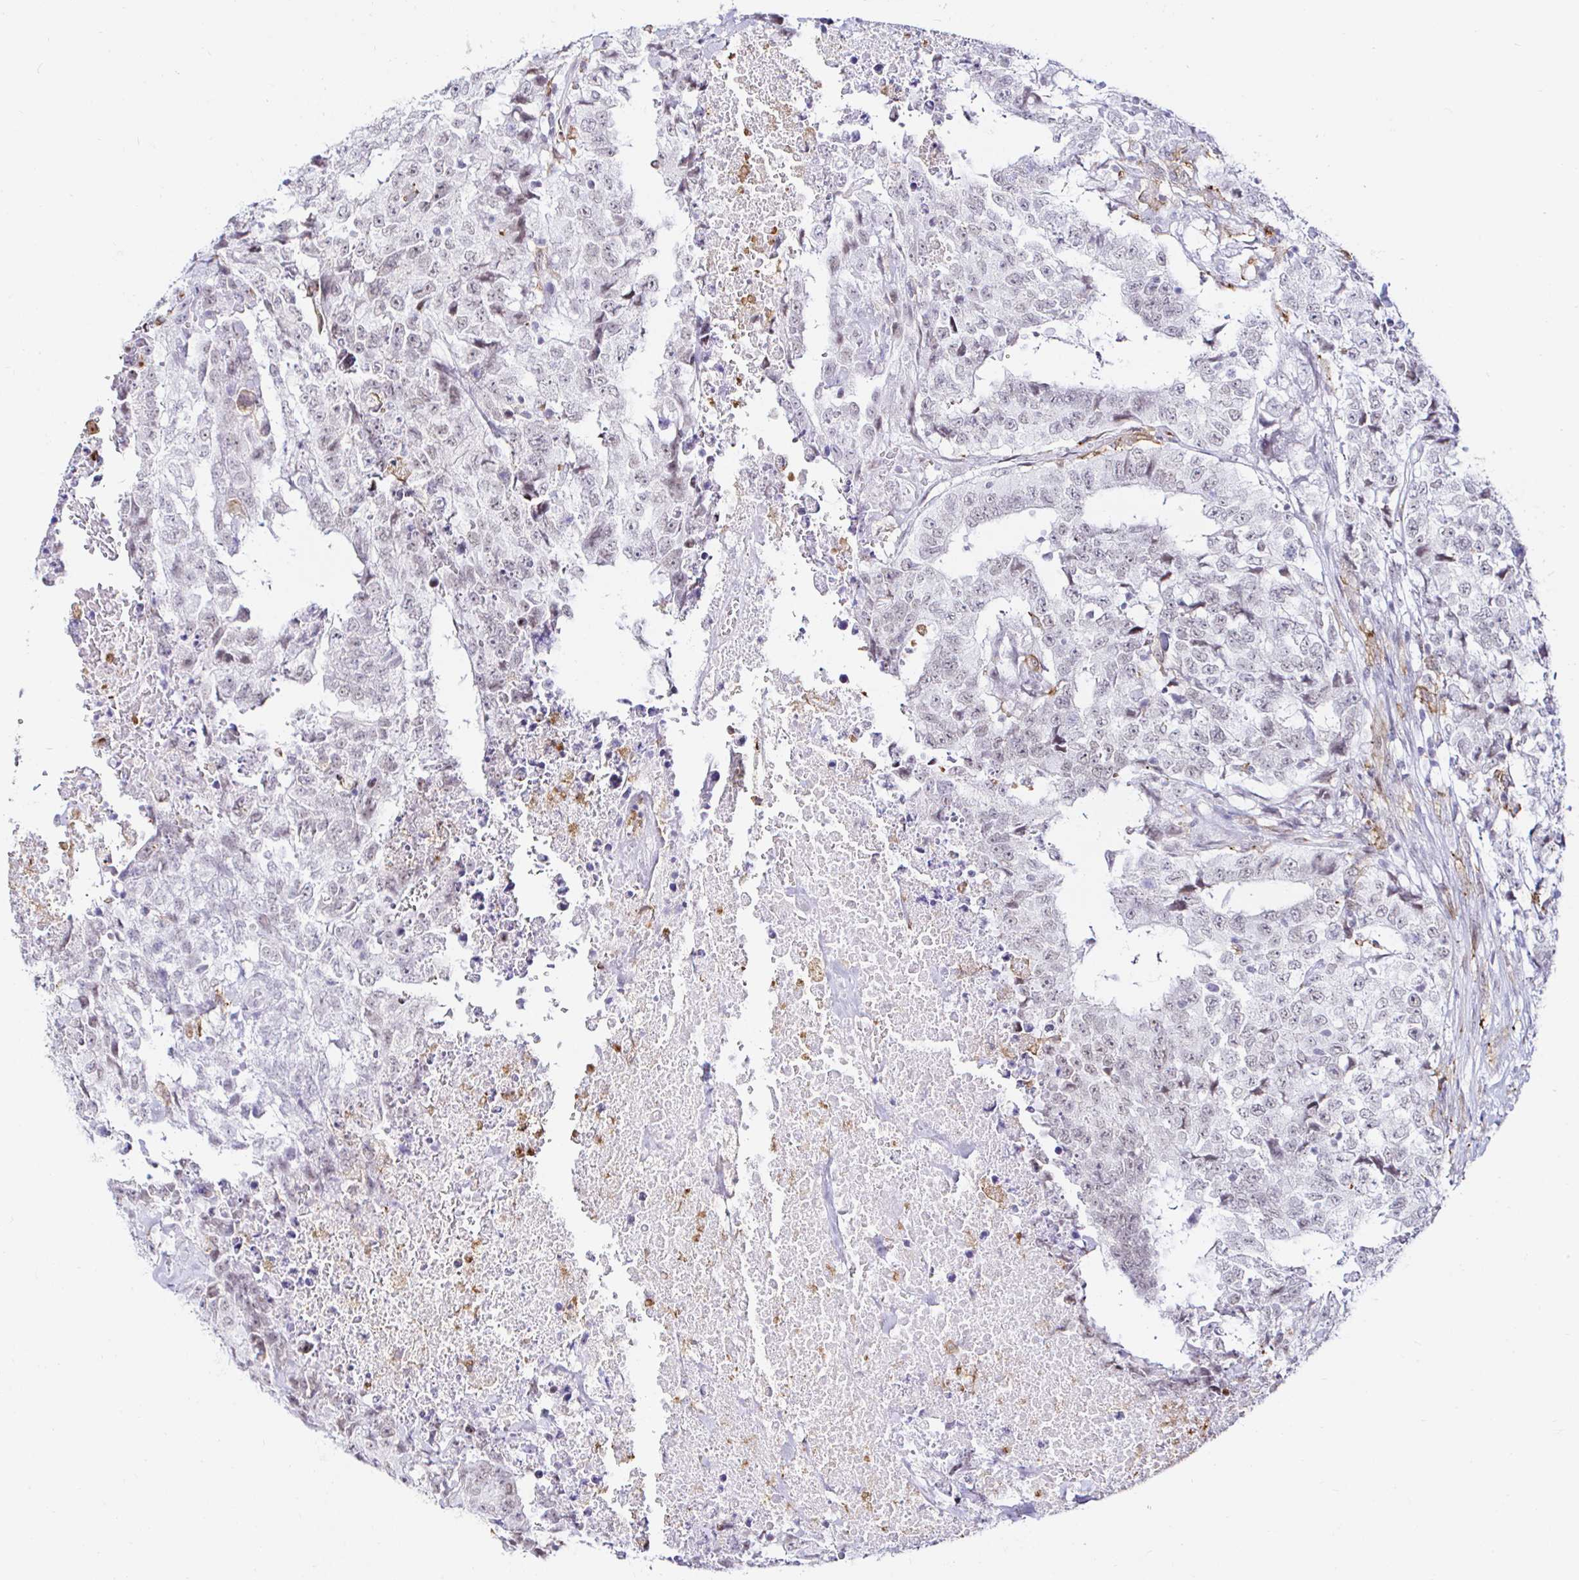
{"staining": {"intensity": "negative", "quantity": "none", "location": "none"}, "tissue": "testis cancer", "cell_type": "Tumor cells", "image_type": "cancer", "snomed": [{"axis": "morphology", "description": "Carcinoma, Embryonal, NOS"}, {"axis": "topography", "description": "Testis"}], "caption": "IHC photomicrograph of testis cancer stained for a protein (brown), which displays no positivity in tumor cells.", "gene": "CYBB", "patient": {"sex": "male", "age": 24}}